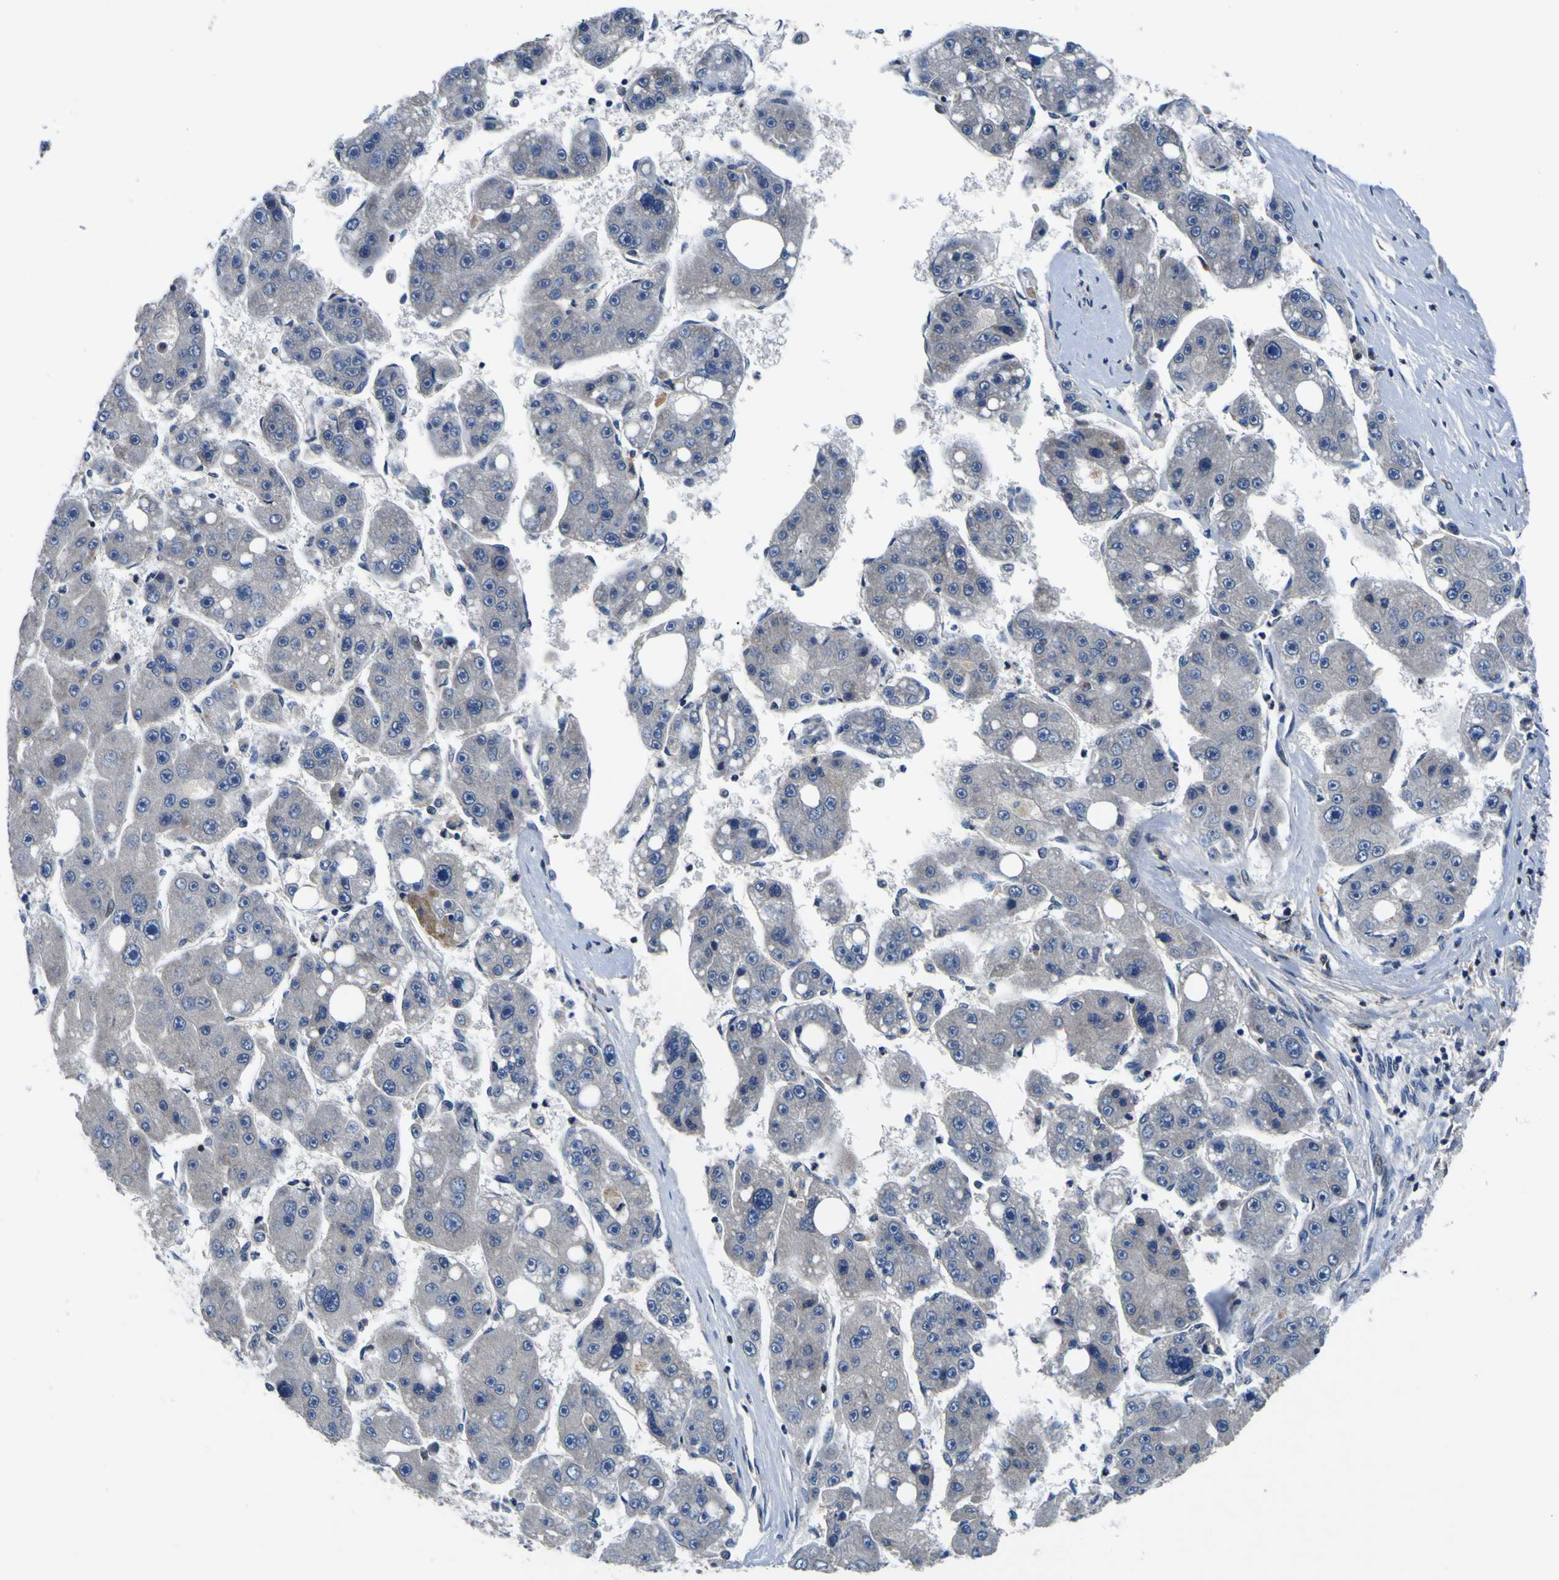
{"staining": {"intensity": "negative", "quantity": "none", "location": "none"}, "tissue": "liver cancer", "cell_type": "Tumor cells", "image_type": "cancer", "snomed": [{"axis": "morphology", "description": "Carcinoma, Hepatocellular, NOS"}, {"axis": "topography", "description": "Liver"}], "caption": "Tumor cells show no significant protein staining in liver cancer.", "gene": "EPHB4", "patient": {"sex": "female", "age": 61}}